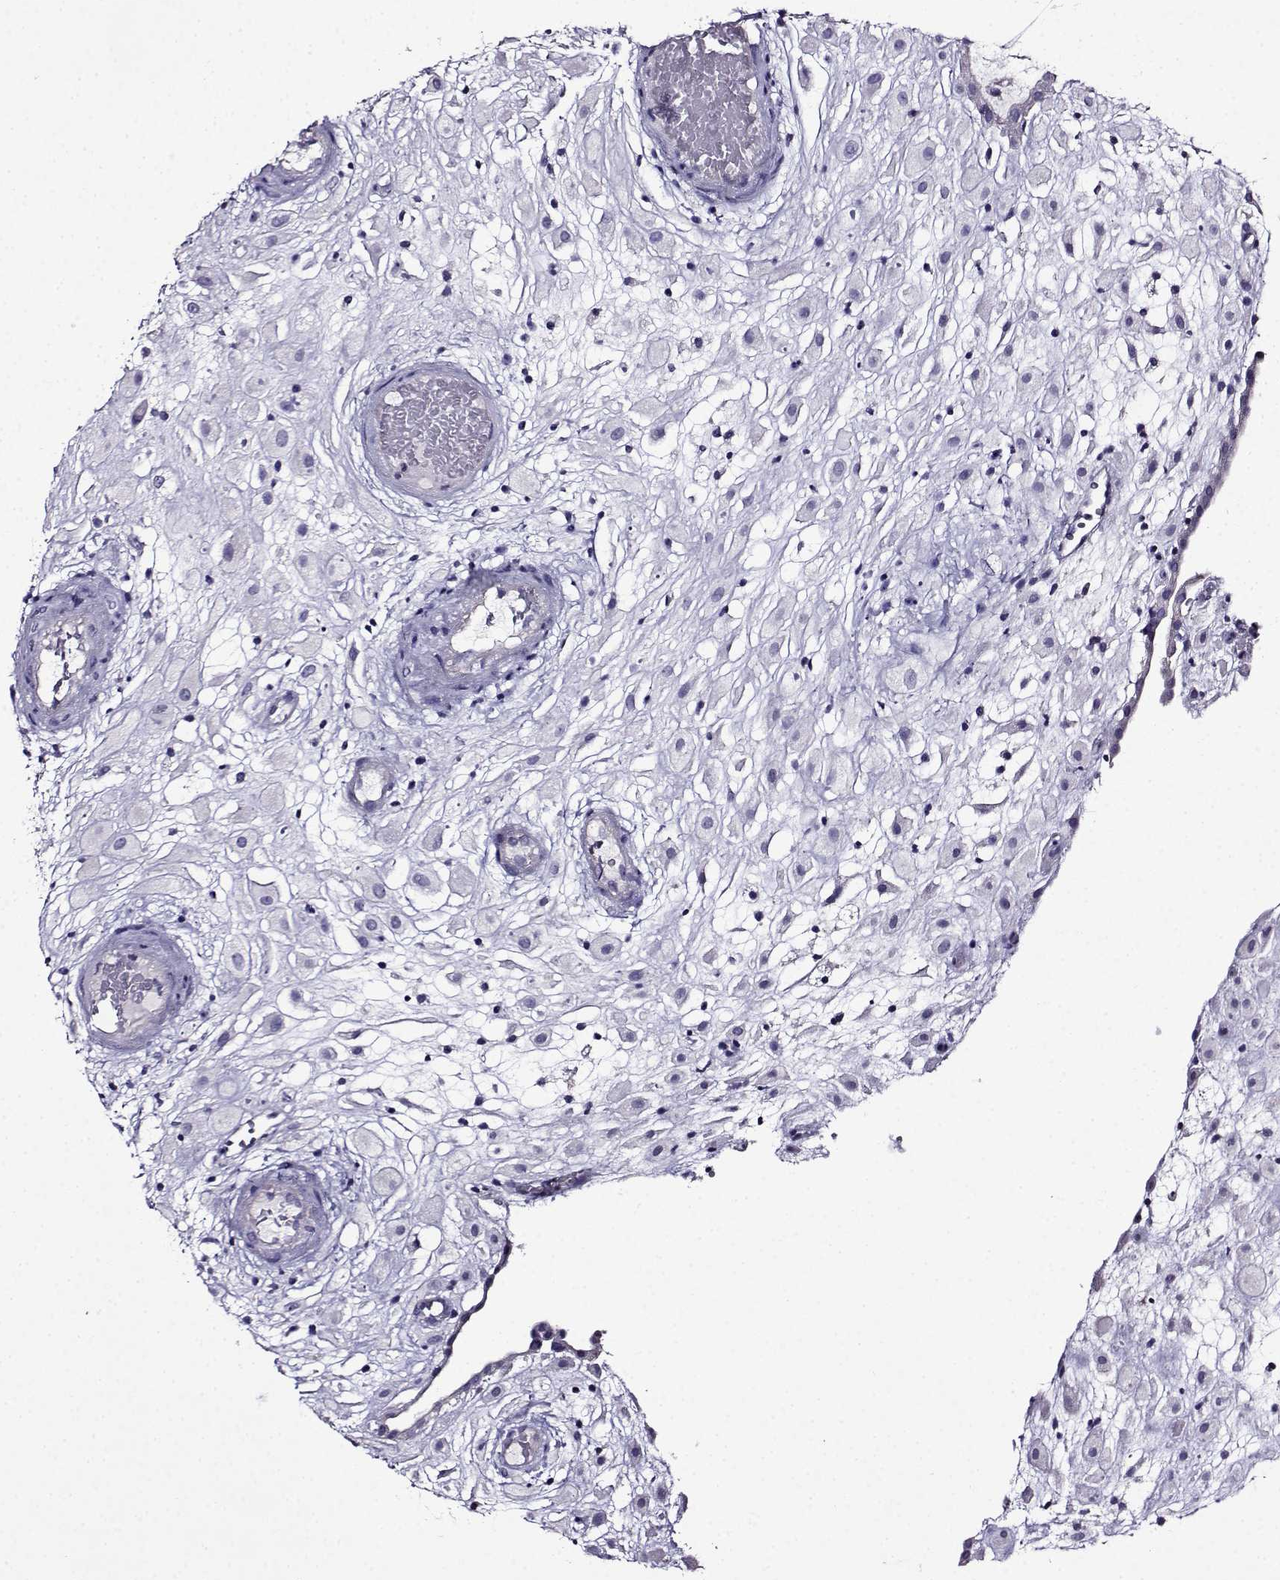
{"staining": {"intensity": "negative", "quantity": "none", "location": "none"}, "tissue": "placenta", "cell_type": "Decidual cells", "image_type": "normal", "snomed": [{"axis": "morphology", "description": "Normal tissue, NOS"}, {"axis": "topography", "description": "Placenta"}], "caption": "Decidual cells are negative for protein expression in normal human placenta. (Brightfield microscopy of DAB (3,3'-diaminobenzidine) immunohistochemistry (IHC) at high magnification).", "gene": "TMEM266", "patient": {"sex": "female", "age": 24}}